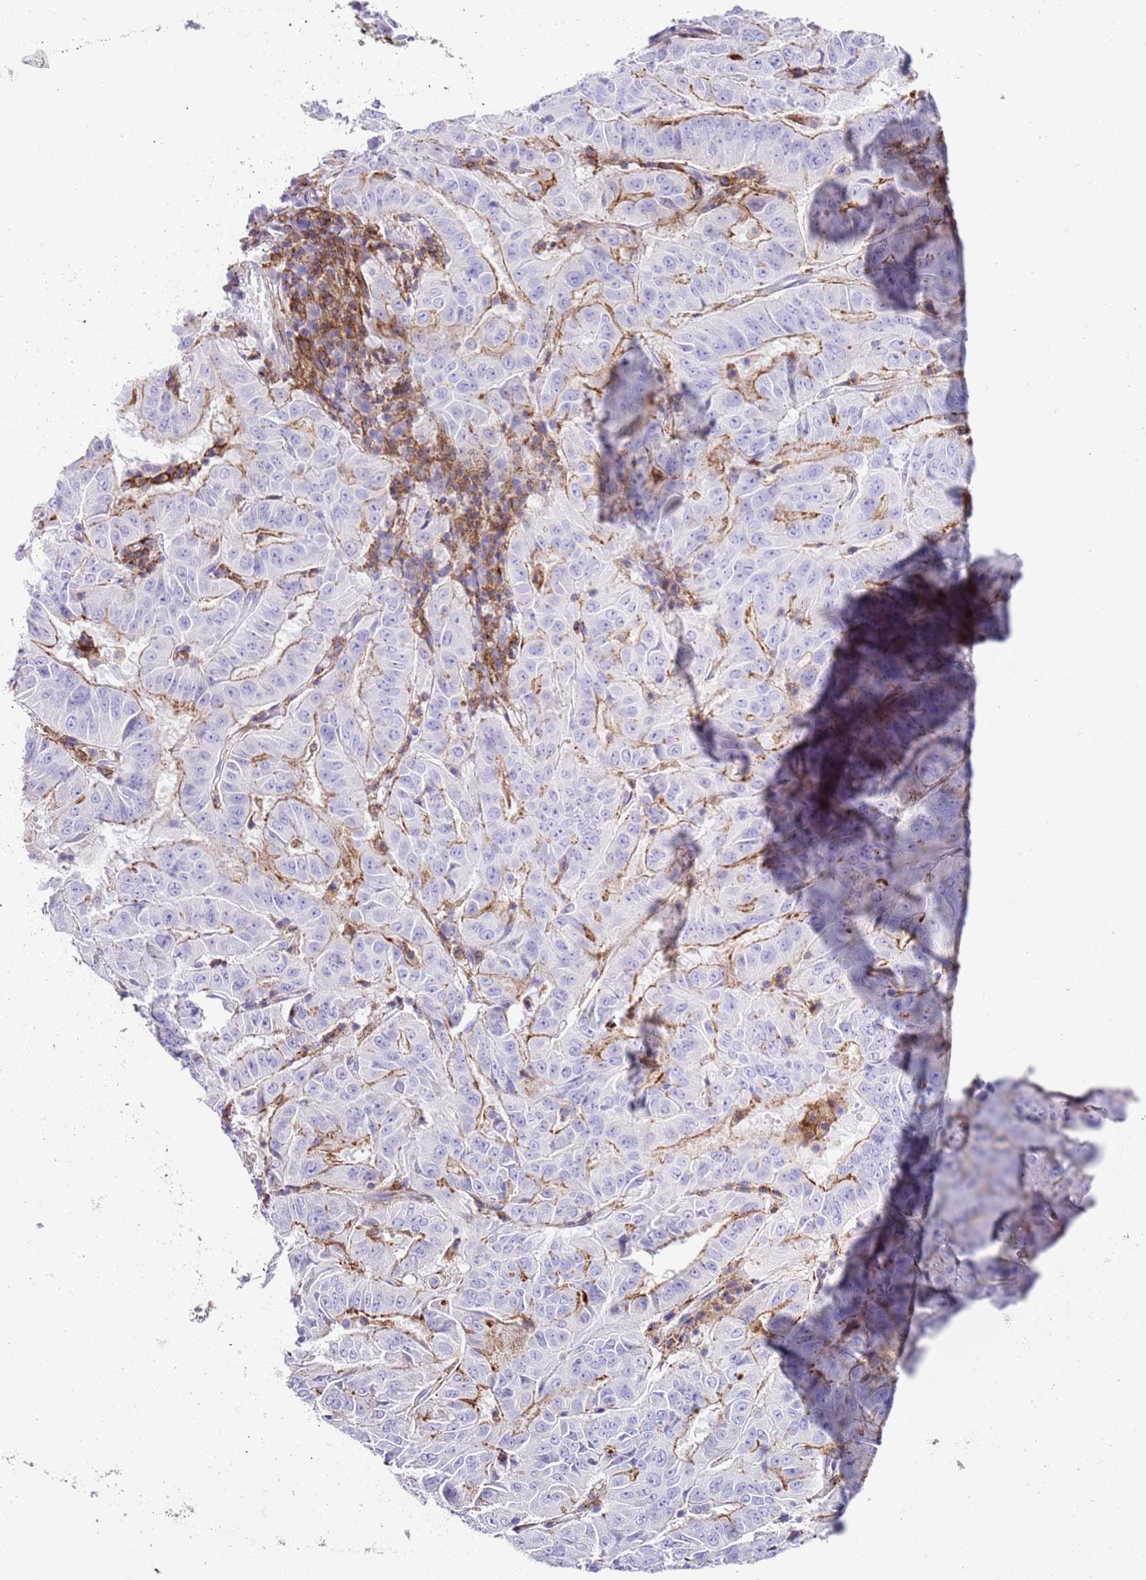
{"staining": {"intensity": "negative", "quantity": "none", "location": "none"}, "tissue": "pancreatic cancer", "cell_type": "Tumor cells", "image_type": "cancer", "snomed": [{"axis": "morphology", "description": "Adenocarcinoma, NOS"}, {"axis": "topography", "description": "Pancreas"}], "caption": "This is an immunohistochemistry (IHC) histopathology image of pancreatic cancer (adenocarcinoma). There is no staining in tumor cells.", "gene": "ALDH3A1", "patient": {"sex": "male", "age": 63}}